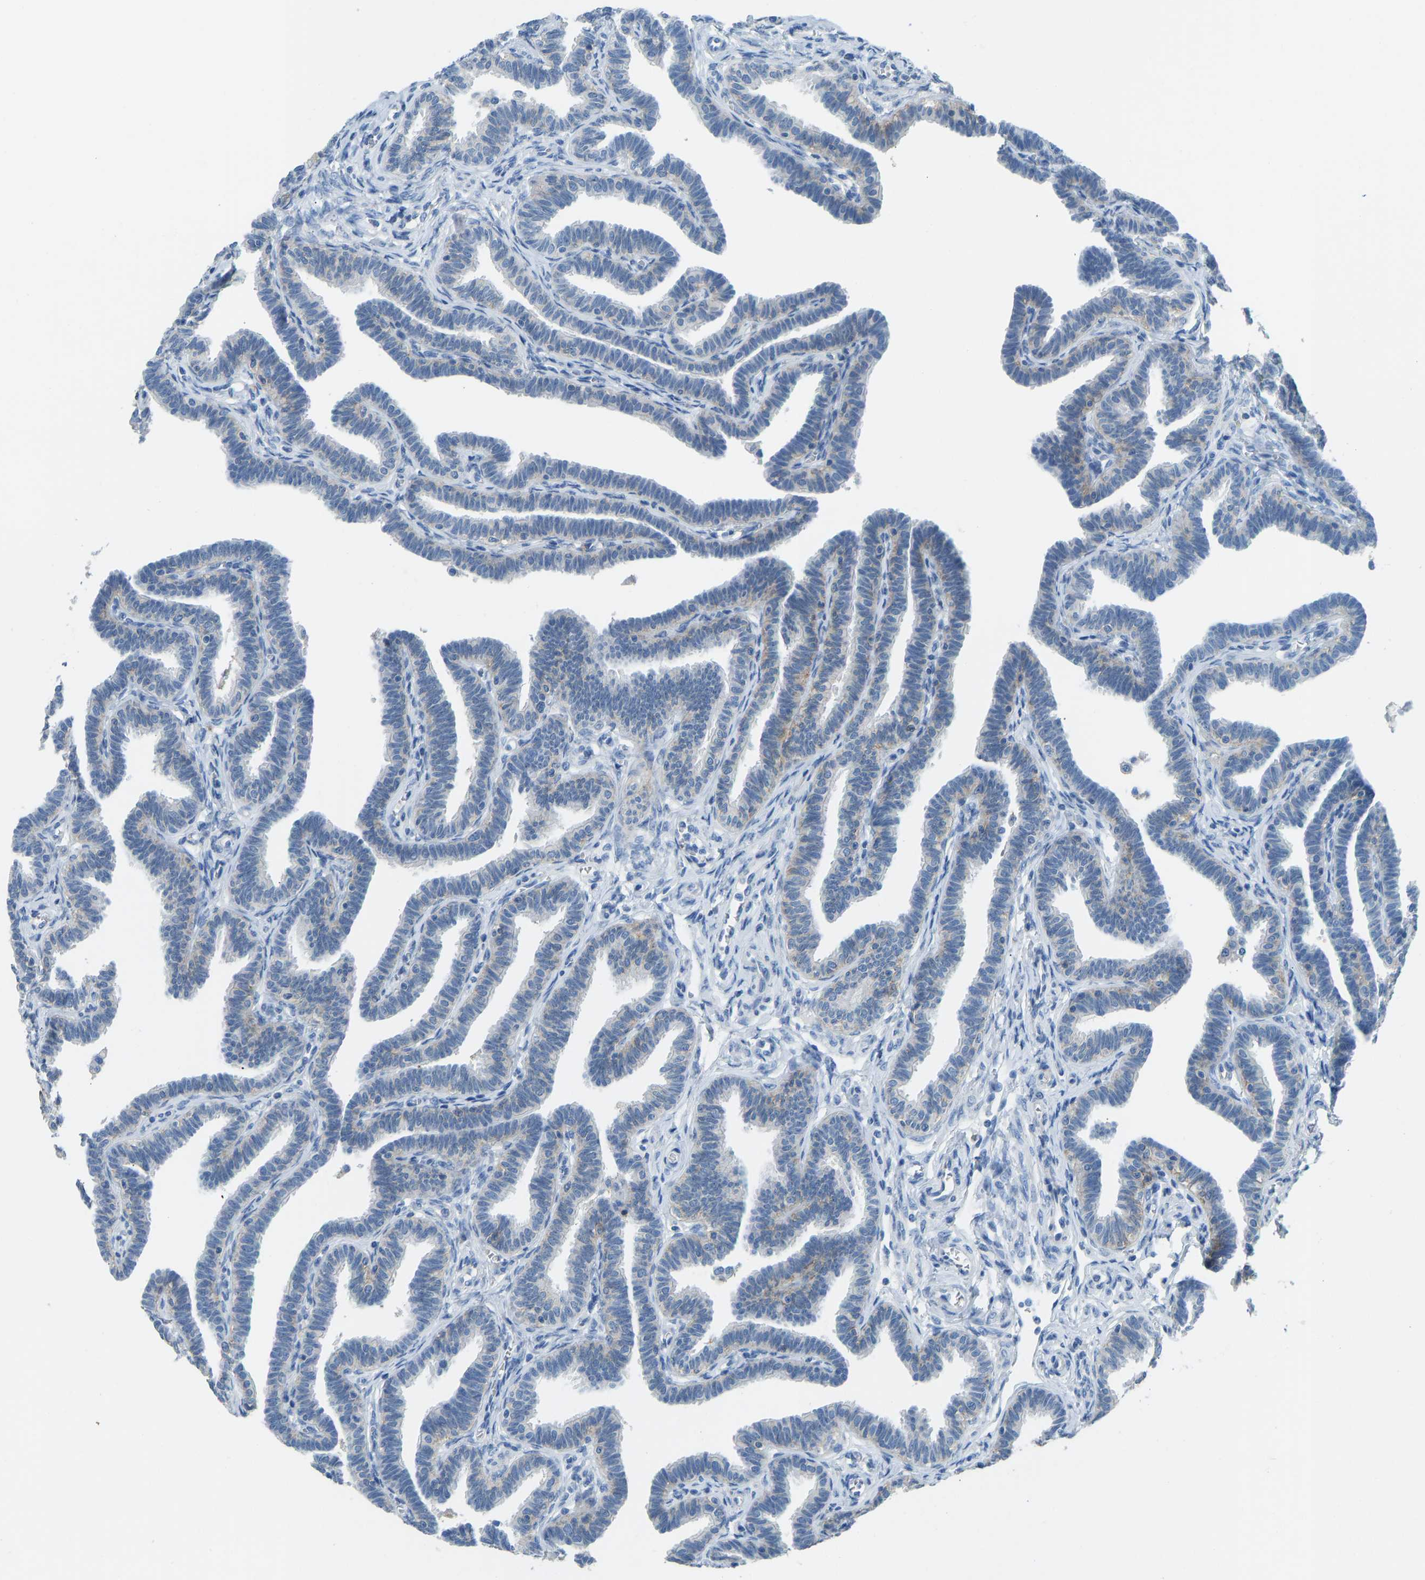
{"staining": {"intensity": "moderate", "quantity": "<25%", "location": "cytoplasmic/membranous"}, "tissue": "fallopian tube", "cell_type": "Glandular cells", "image_type": "normal", "snomed": [{"axis": "morphology", "description": "Normal tissue, NOS"}, {"axis": "topography", "description": "Fallopian tube"}, {"axis": "topography", "description": "Ovary"}], "caption": "Moderate cytoplasmic/membranous expression for a protein is seen in about <25% of glandular cells of normal fallopian tube using immunohistochemistry.", "gene": "ATP1A1", "patient": {"sex": "female", "age": 23}}